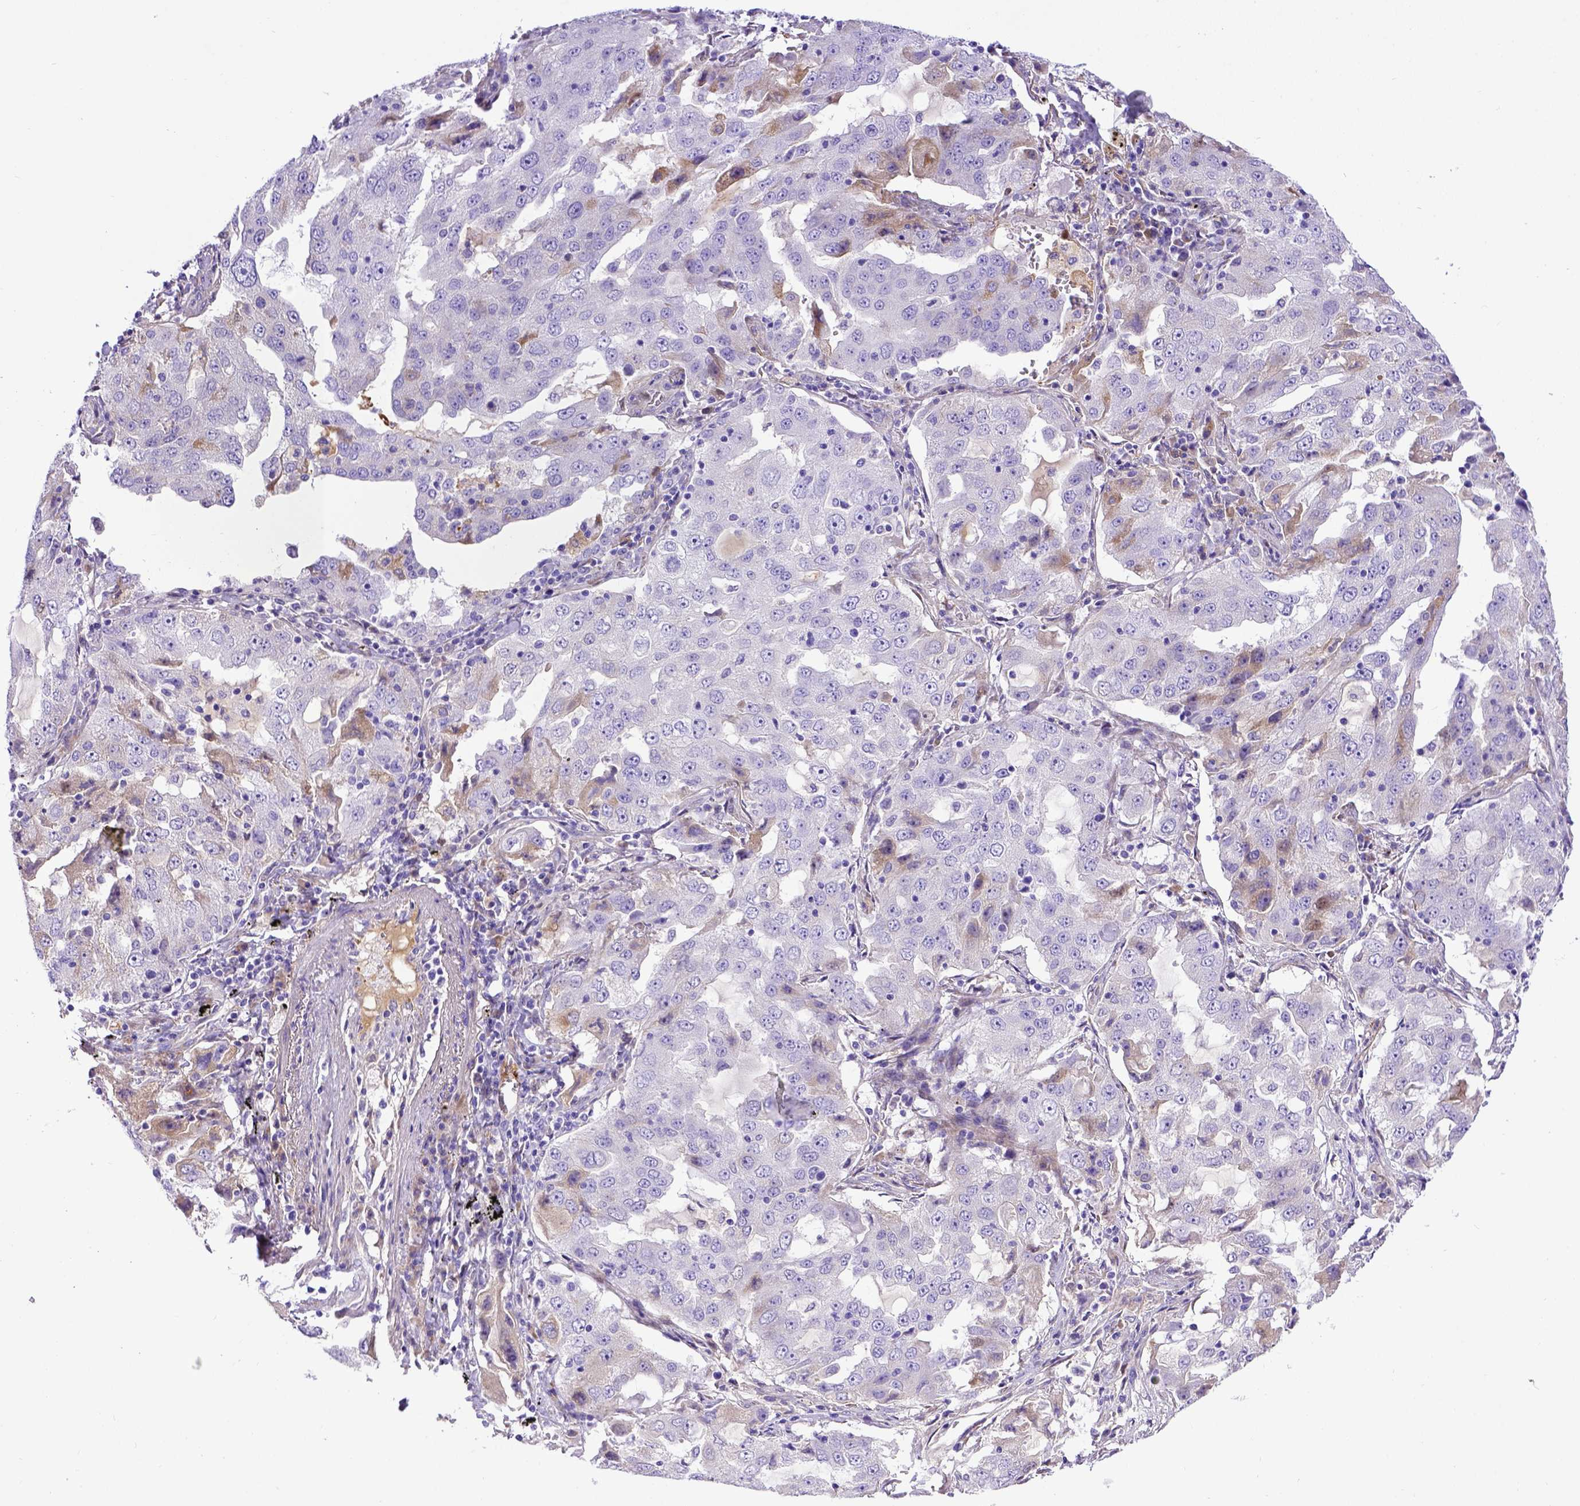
{"staining": {"intensity": "negative", "quantity": "none", "location": "none"}, "tissue": "lung cancer", "cell_type": "Tumor cells", "image_type": "cancer", "snomed": [{"axis": "morphology", "description": "Adenocarcinoma, NOS"}, {"axis": "topography", "description": "Lung"}], "caption": "Image shows no protein positivity in tumor cells of lung cancer tissue.", "gene": "CFAP300", "patient": {"sex": "female", "age": 61}}